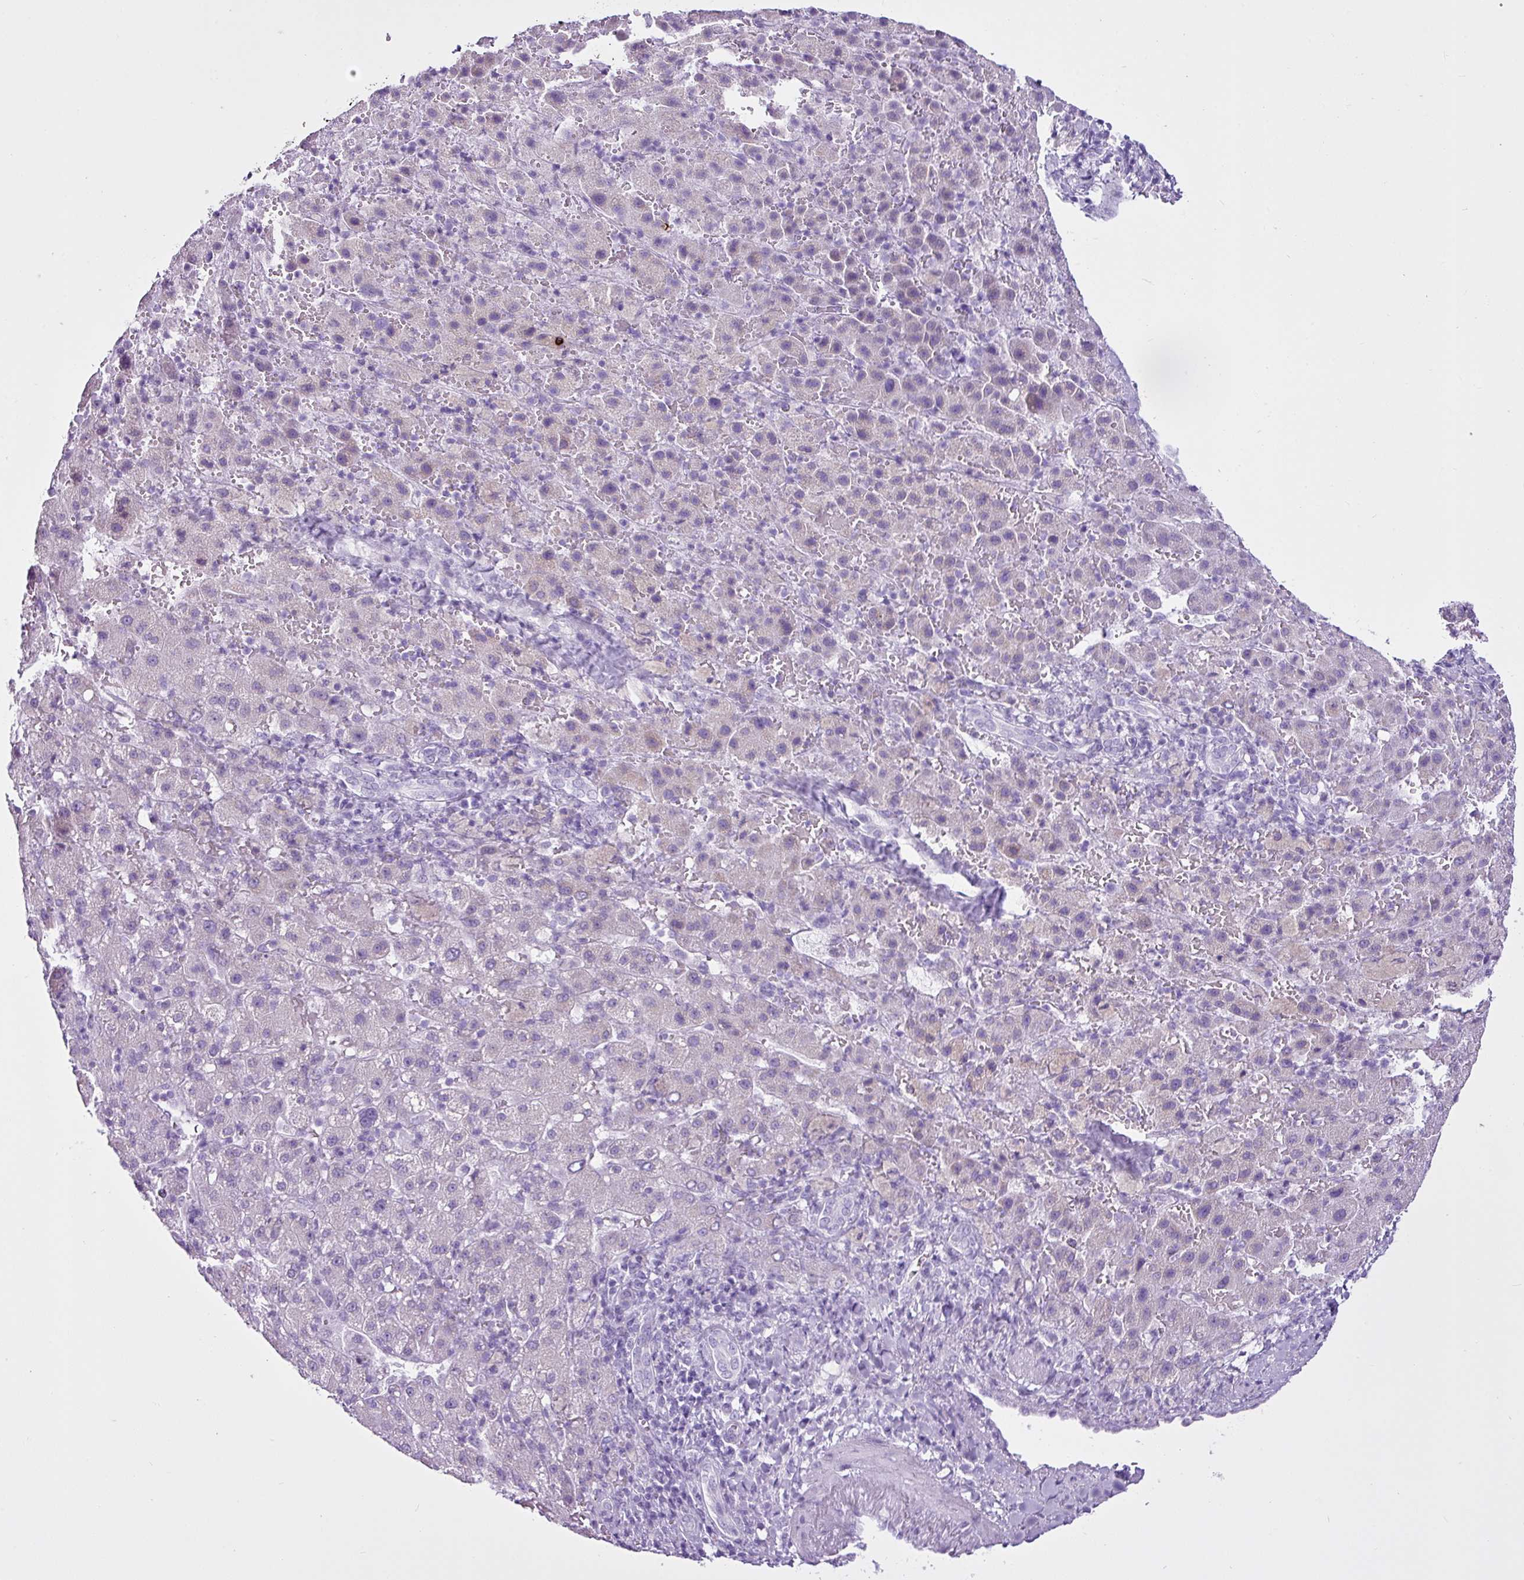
{"staining": {"intensity": "negative", "quantity": "none", "location": "none"}, "tissue": "liver cancer", "cell_type": "Tumor cells", "image_type": "cancer", "snomed": [{"axis": "morphology", "description": "Carcinoma, Hepatocellular, NOS"}, {"axis": "topography", "description": "Liver"}], "caption": "A high-resolution photomicrograph shows immunohistochemistry (IHC) staining of liver cancer, which reveals no significant expression in tumor cells.", "gene": "LILRB4", "patient": {"sex": "female", "age": 58}}